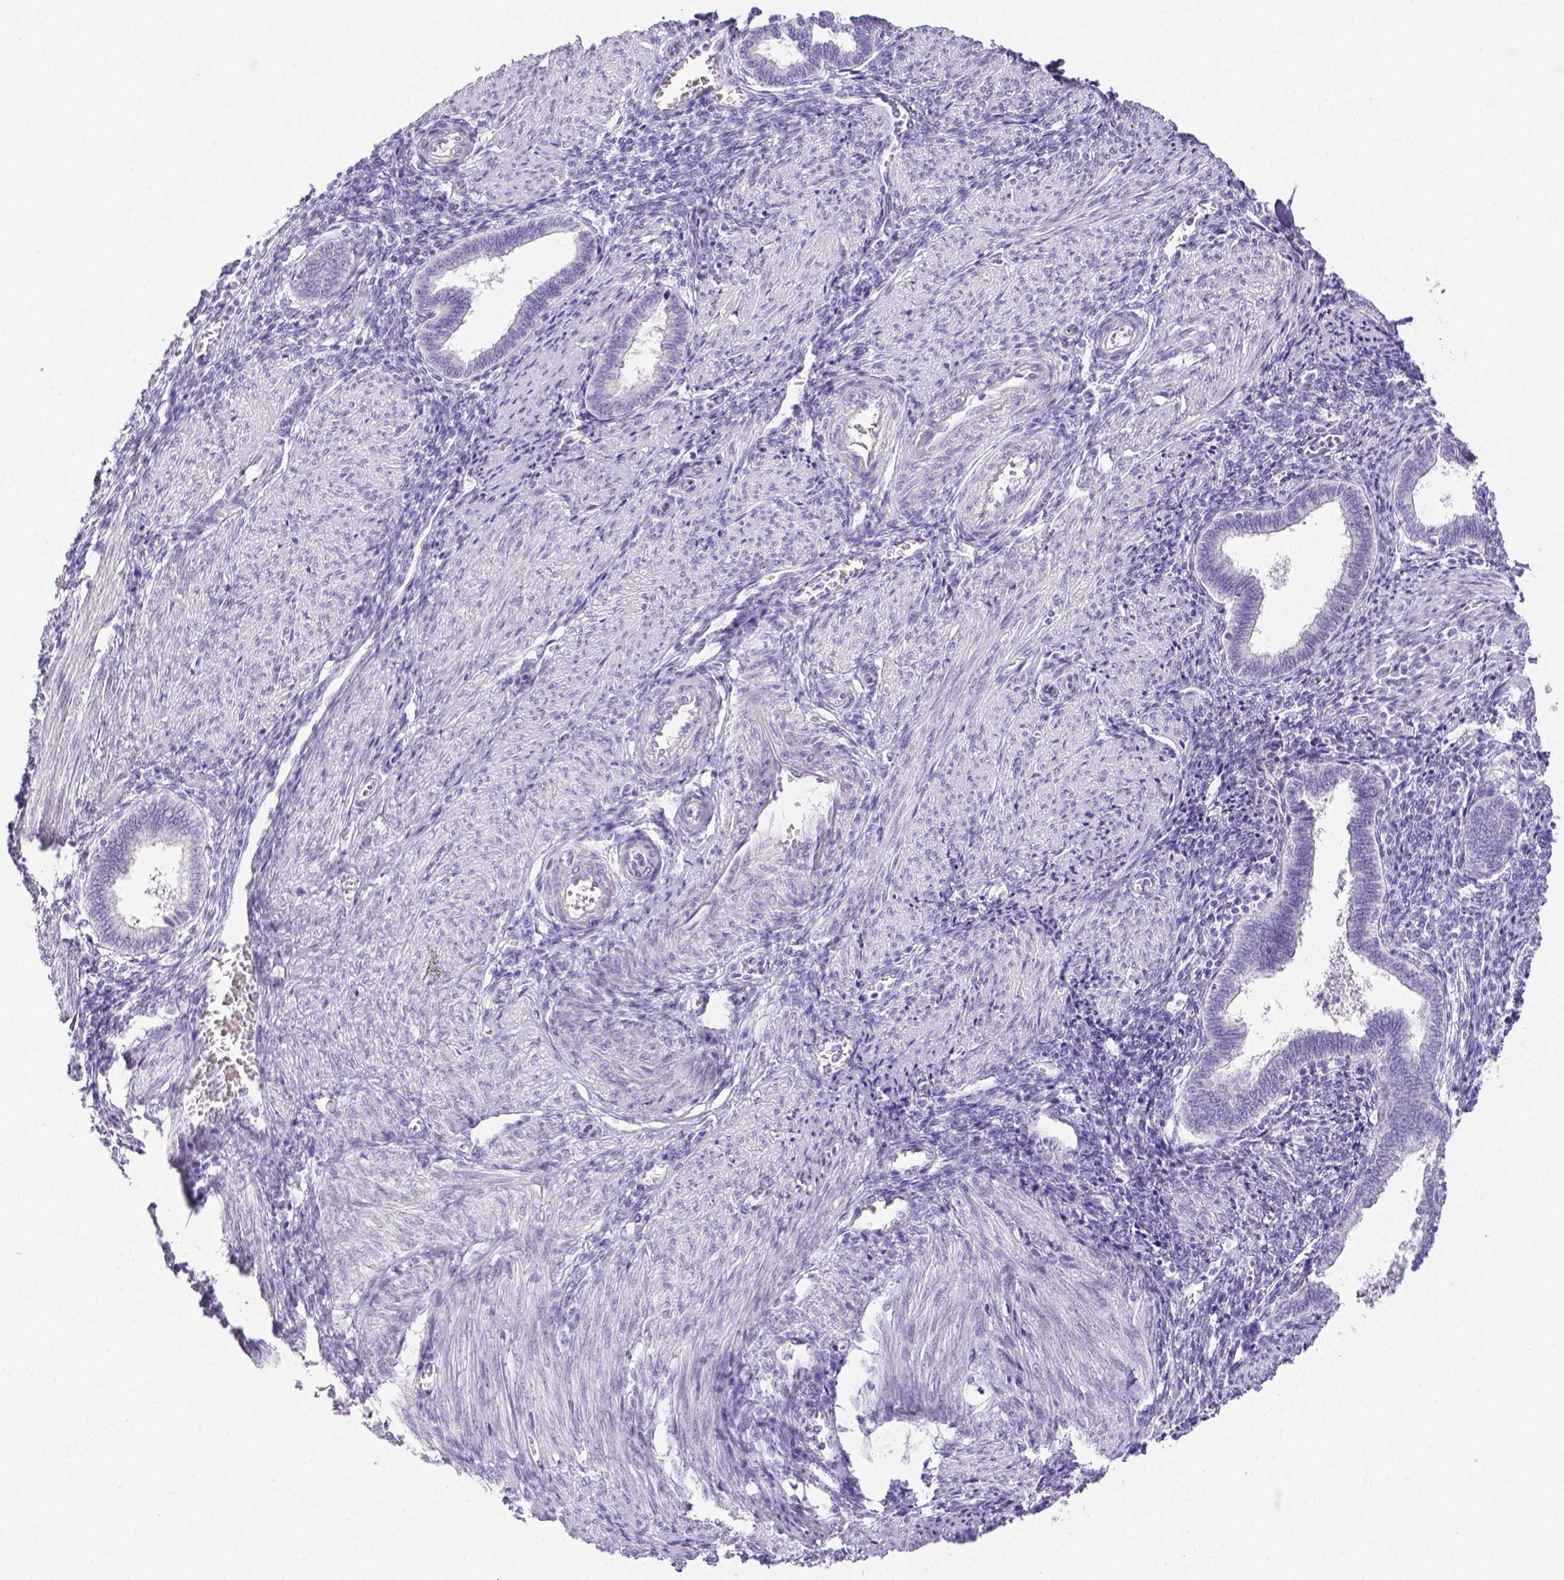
{"staining": {"intensity": "negative", "quantity": "none", "location": "none"}, "tissue": "endometrium", "cell_type": "Cells in endometrial stroma", "image_type": "normal", "snomed": [{"axis": "morphology", "description": "Normal tissue, NOS"}, {"axis": "topography", "description": "Endometrium"}], "caption": "This is an immunohistochemistry (IHC) image of benign endometrium. There is no positivity in cells in endometrial stroma.", "gene": "ARHGAP36", "patient": {"sex": "female", "age": 42}}